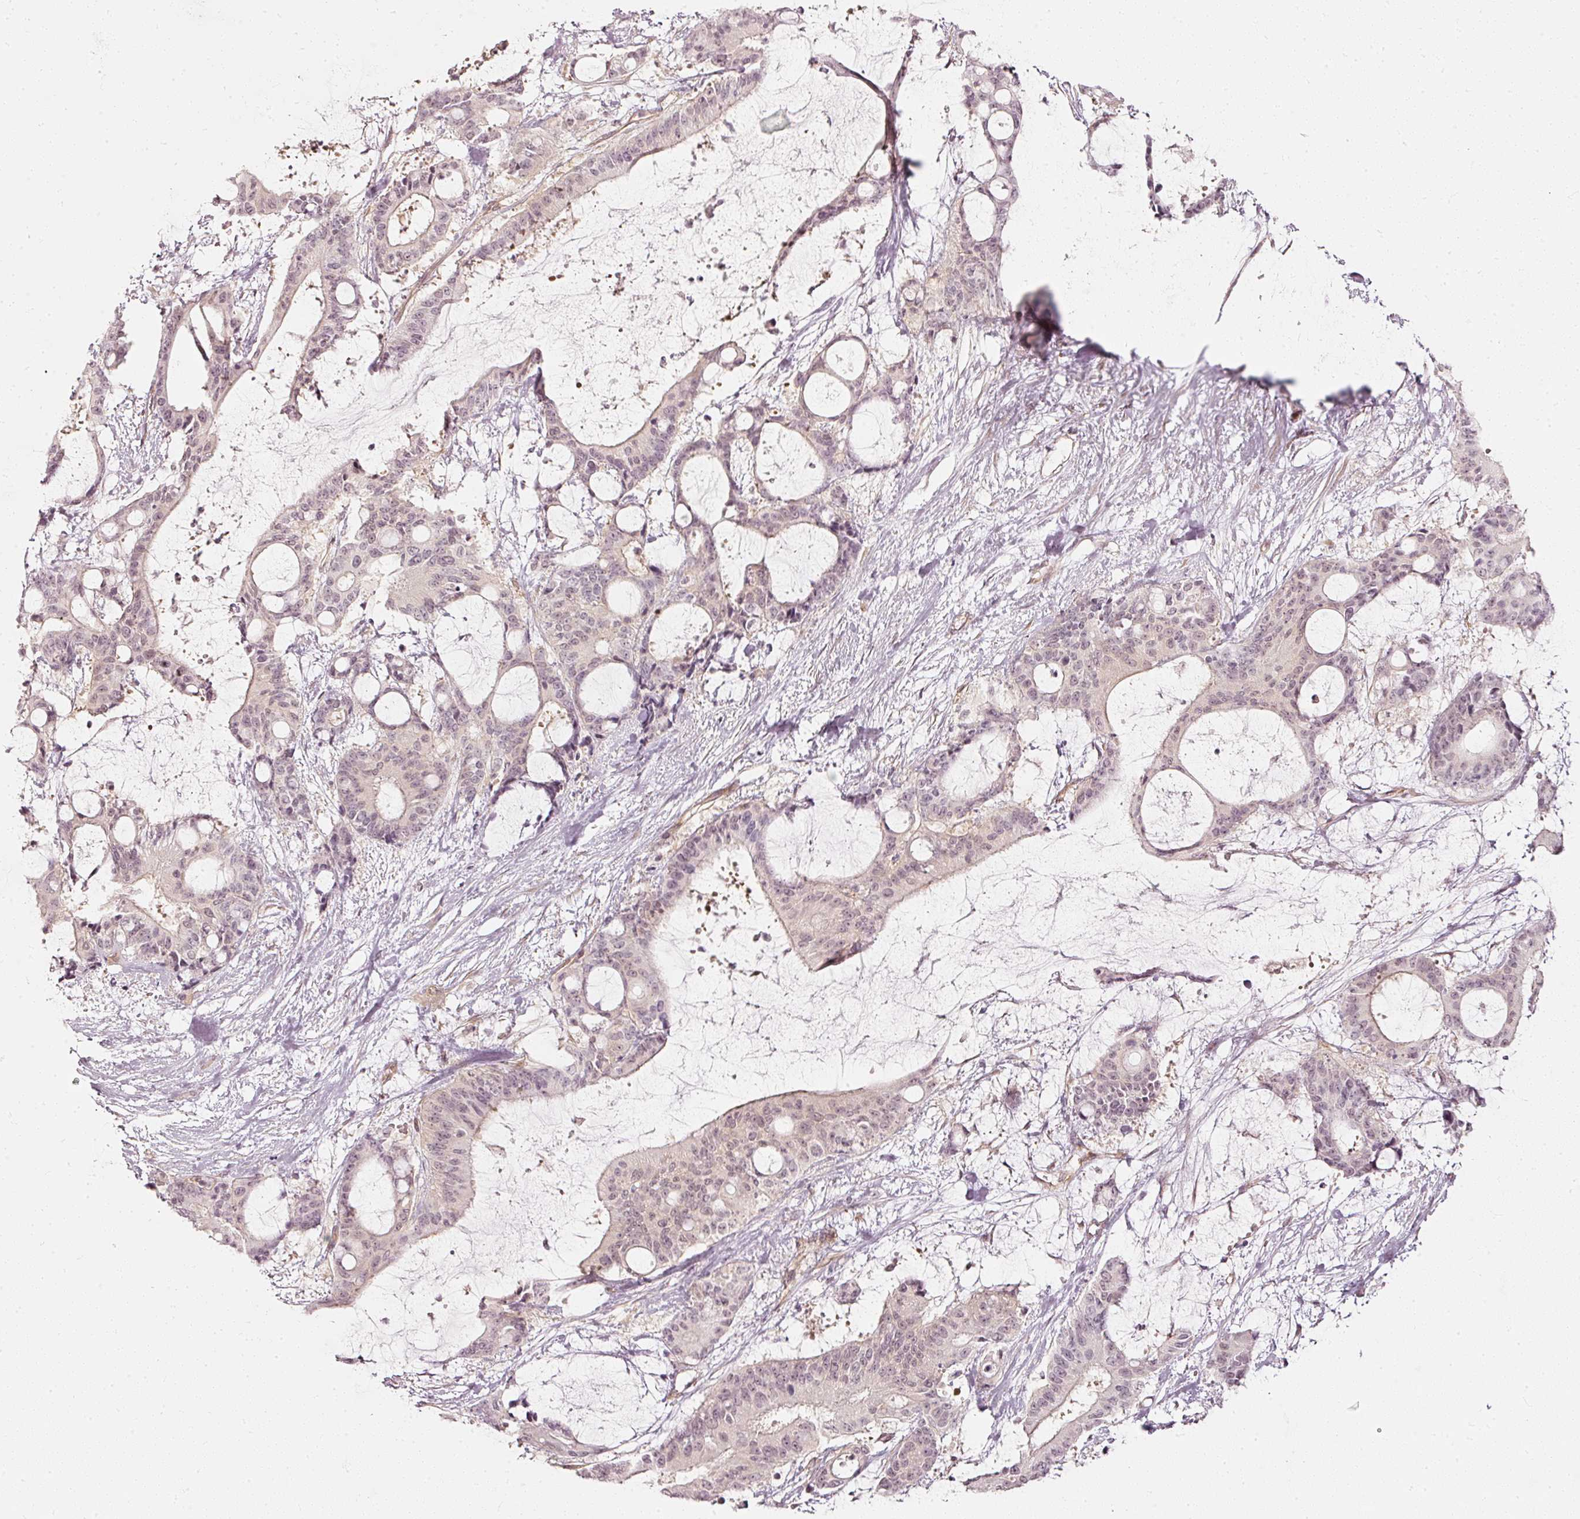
{"staining": {"intensity": "negative", "quantity": "none", "location": "none"}, "tissue": "liver cancer", "cell_type": "Tumor cells", "image_type": "cancer", "snomed": [{"axis": "morphology", "description": "Normal tissue, NOS"}, {"axis": "morphology", "description": "Cholangiocarcinoma"}, {"axis": "topography", "description": "Liver"}, {"axis": "topography", "description": "Peripheral nerve tissue"}], "caption": "The image reveals no significant expression in tumor cells of liver cancer (cholangiocarcinoma). (DAB IHC visualized using brightfield microscopy, high magnification).", "gene": "DRD2", "patient": {"sex": "female", "age": 73}}